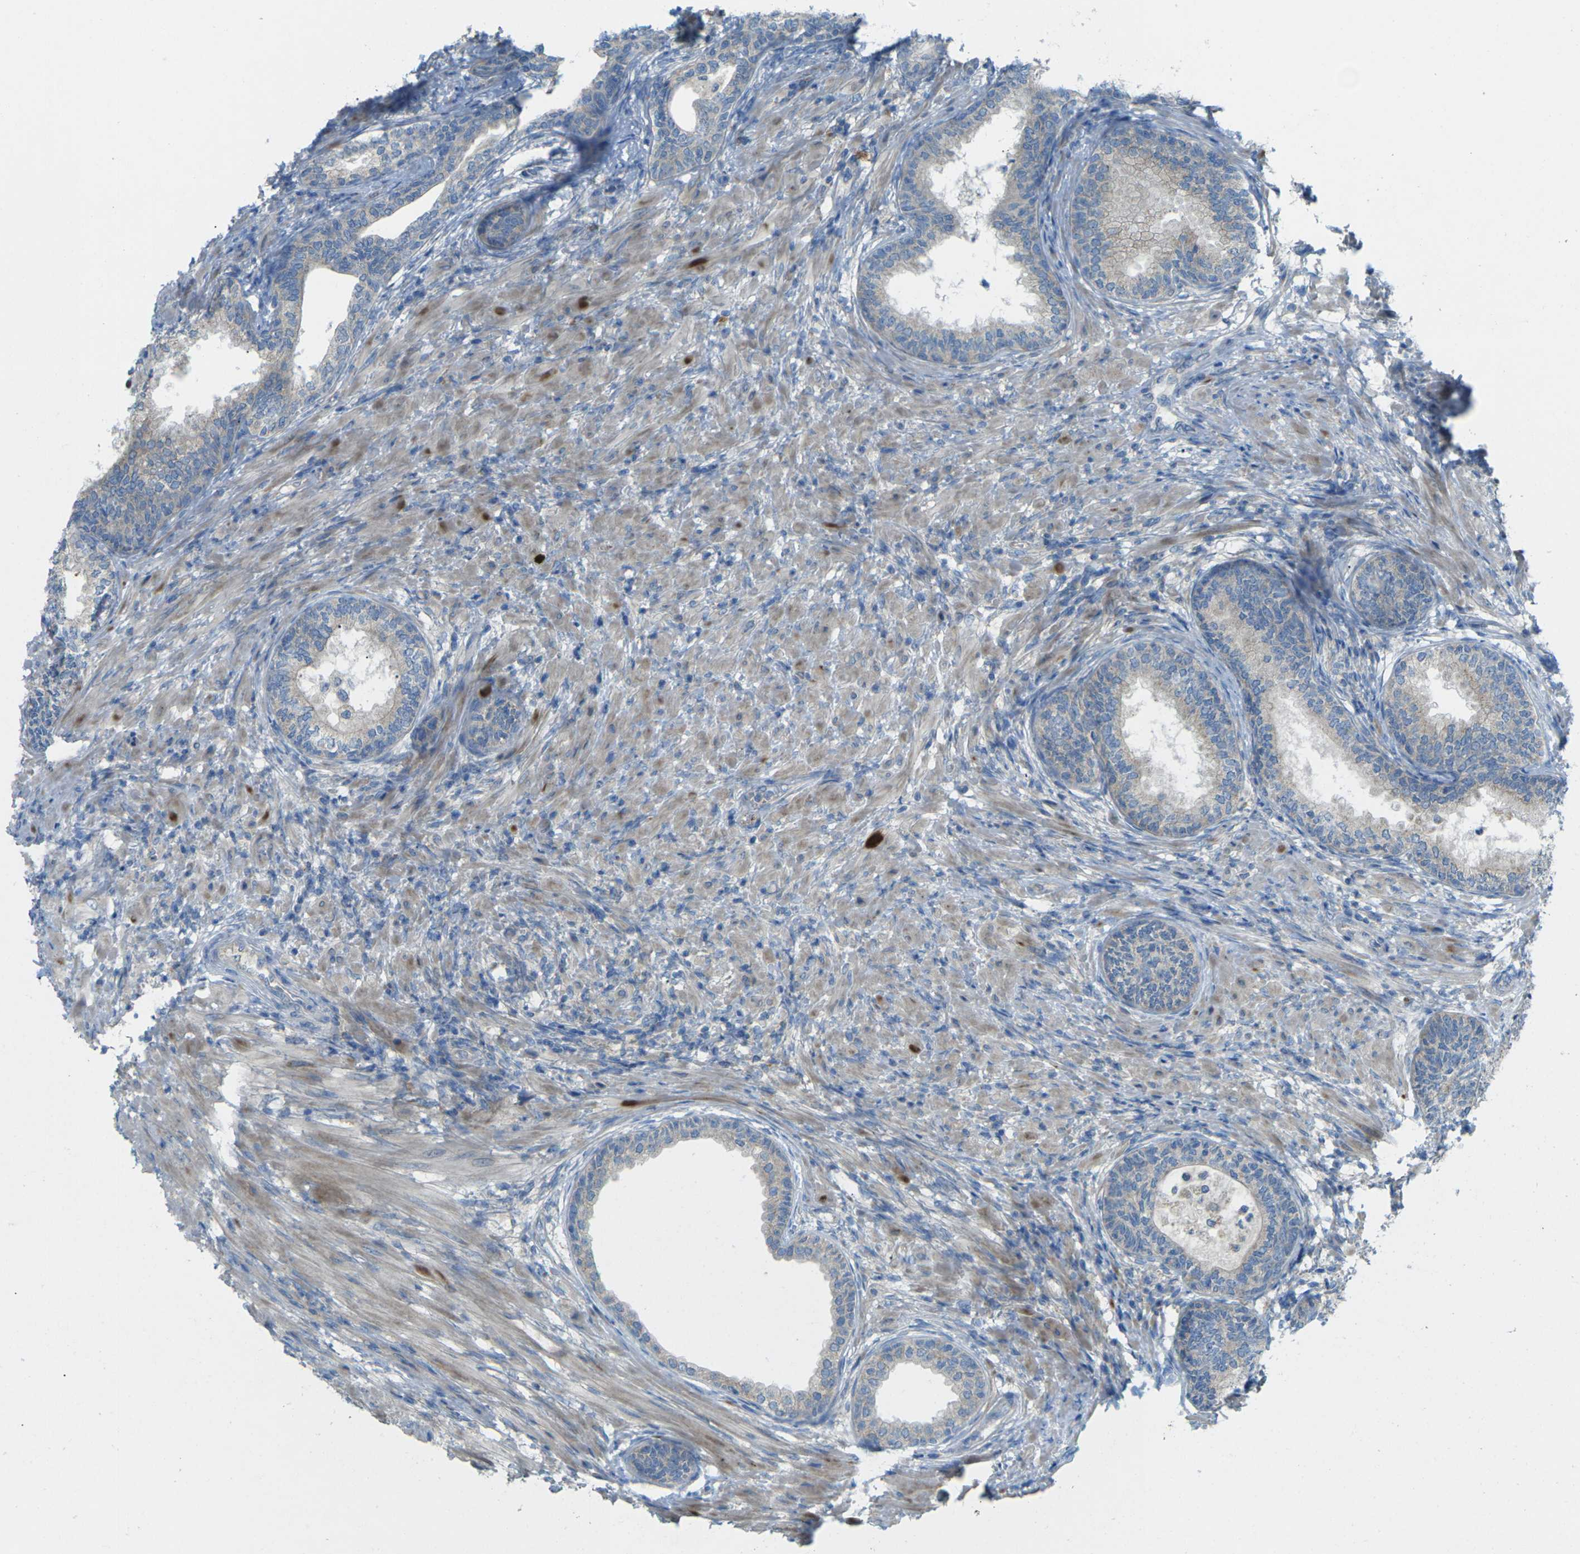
{"staining": {"intensity": "weak", "quantity": ">75%", "location": "cytoplasmic/membranous"}, "tissue": "prostate", "cell_type": "Glandular cells", "image_type": "normal", "snomed": [{"axis": "morphology", "description": "Normal tissue, NOS"}, {"axis": "topography", "description": "Prostate"}], "caption": "About >75% of glandular cells in normal human prostate display weak cytoplasmic/membranous protein staining as visualized by brown immunohistochemical staining.", "gene": "MYLK4", "patient": {"sex": "male", "age": 76}}